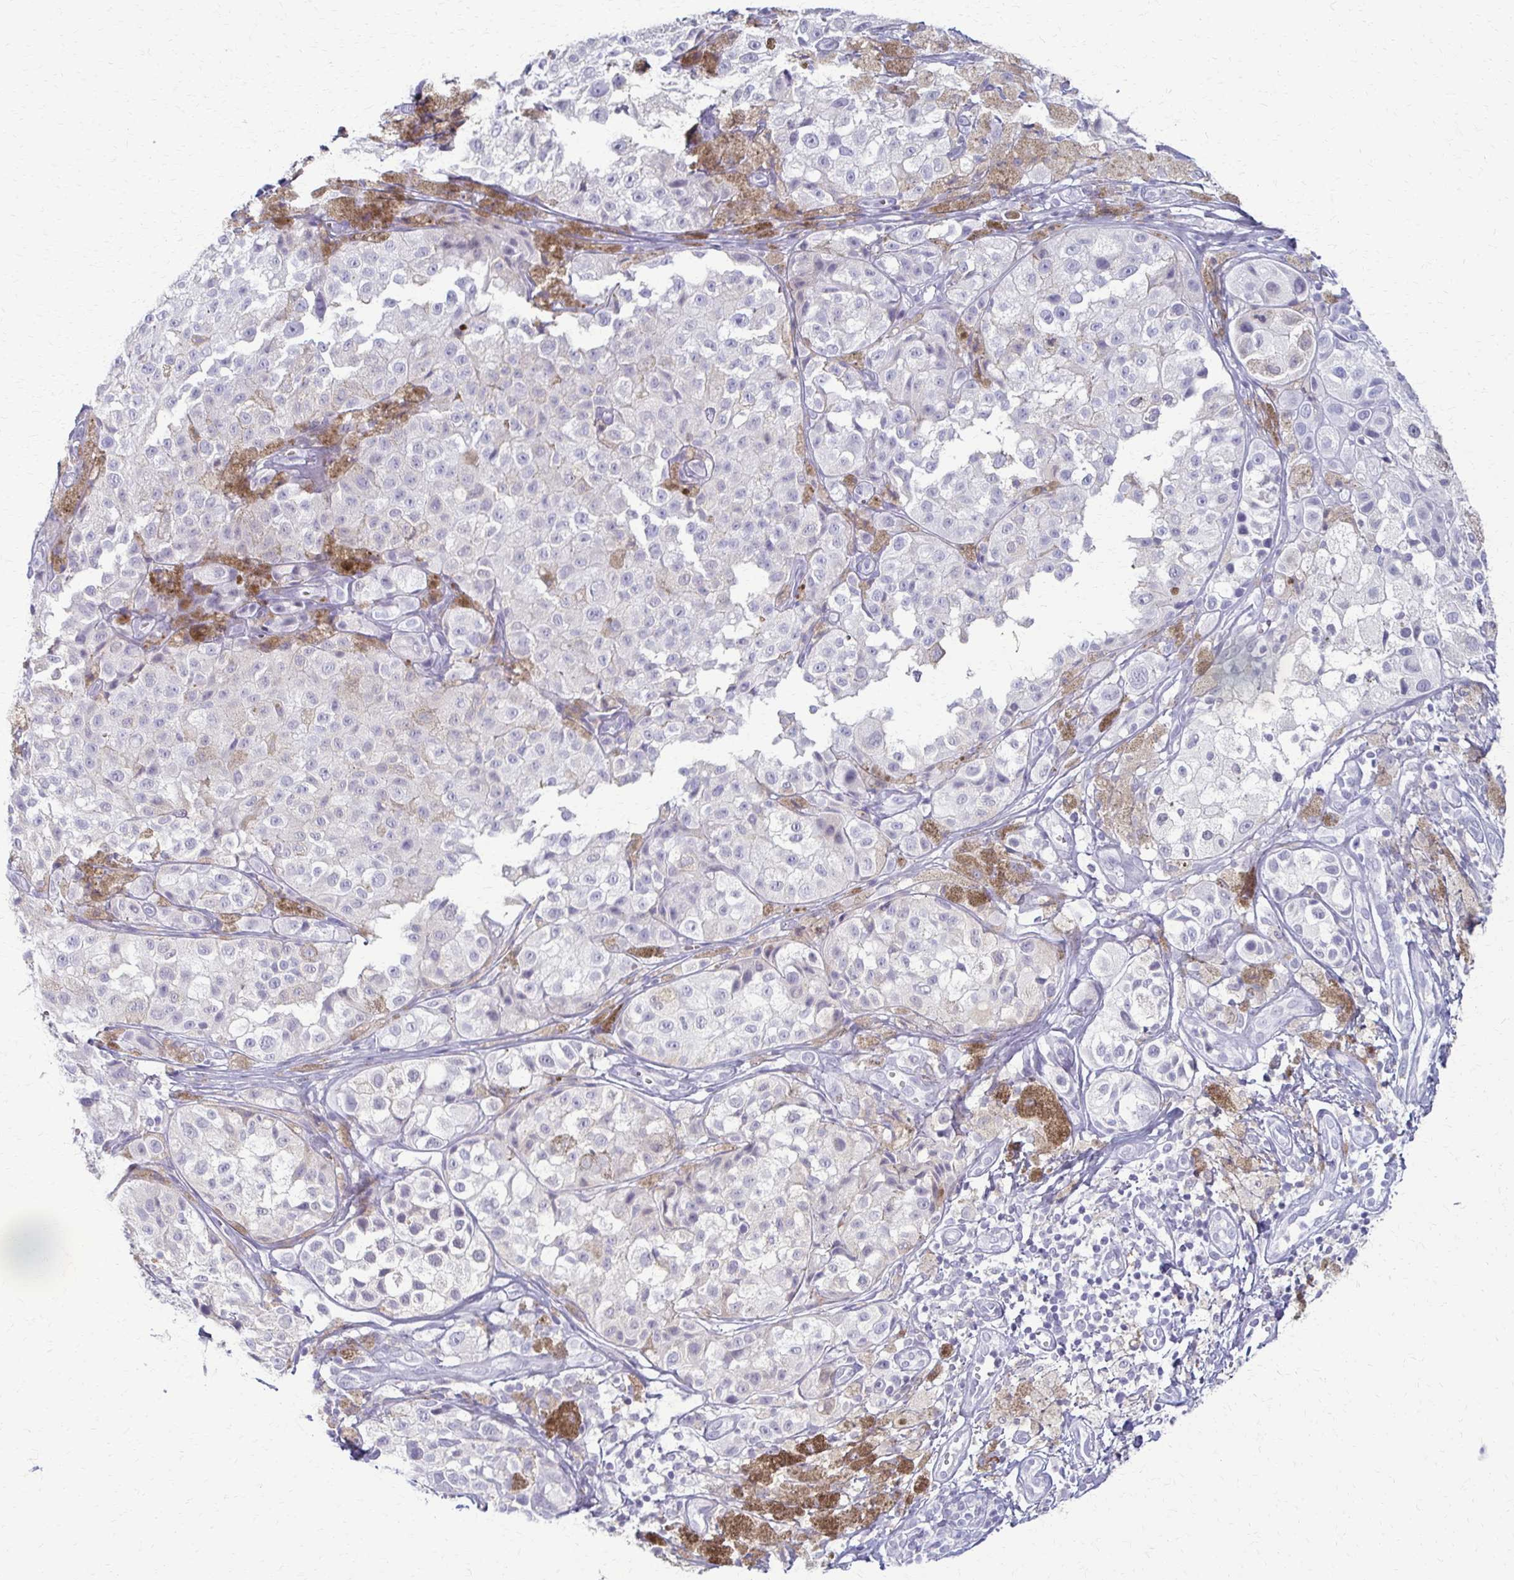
{"staining": {"intensity": "negative", "quantity": "none", "location": "none"}, "tissue": "melanoma", "cell_type": "Tumor cells", "image_type": "cancer", "snomed": [{"axis": "morphology", "description": "Malignant melanoma, NOS"}, {"axis": "topography", "description": "Skin"}], "caption": "Histopathology image shows no protein positivity in tumor cells of melanoma tissue.", "gene": "FCGR2B", "patient": {"sex": "male", "age": 61}}